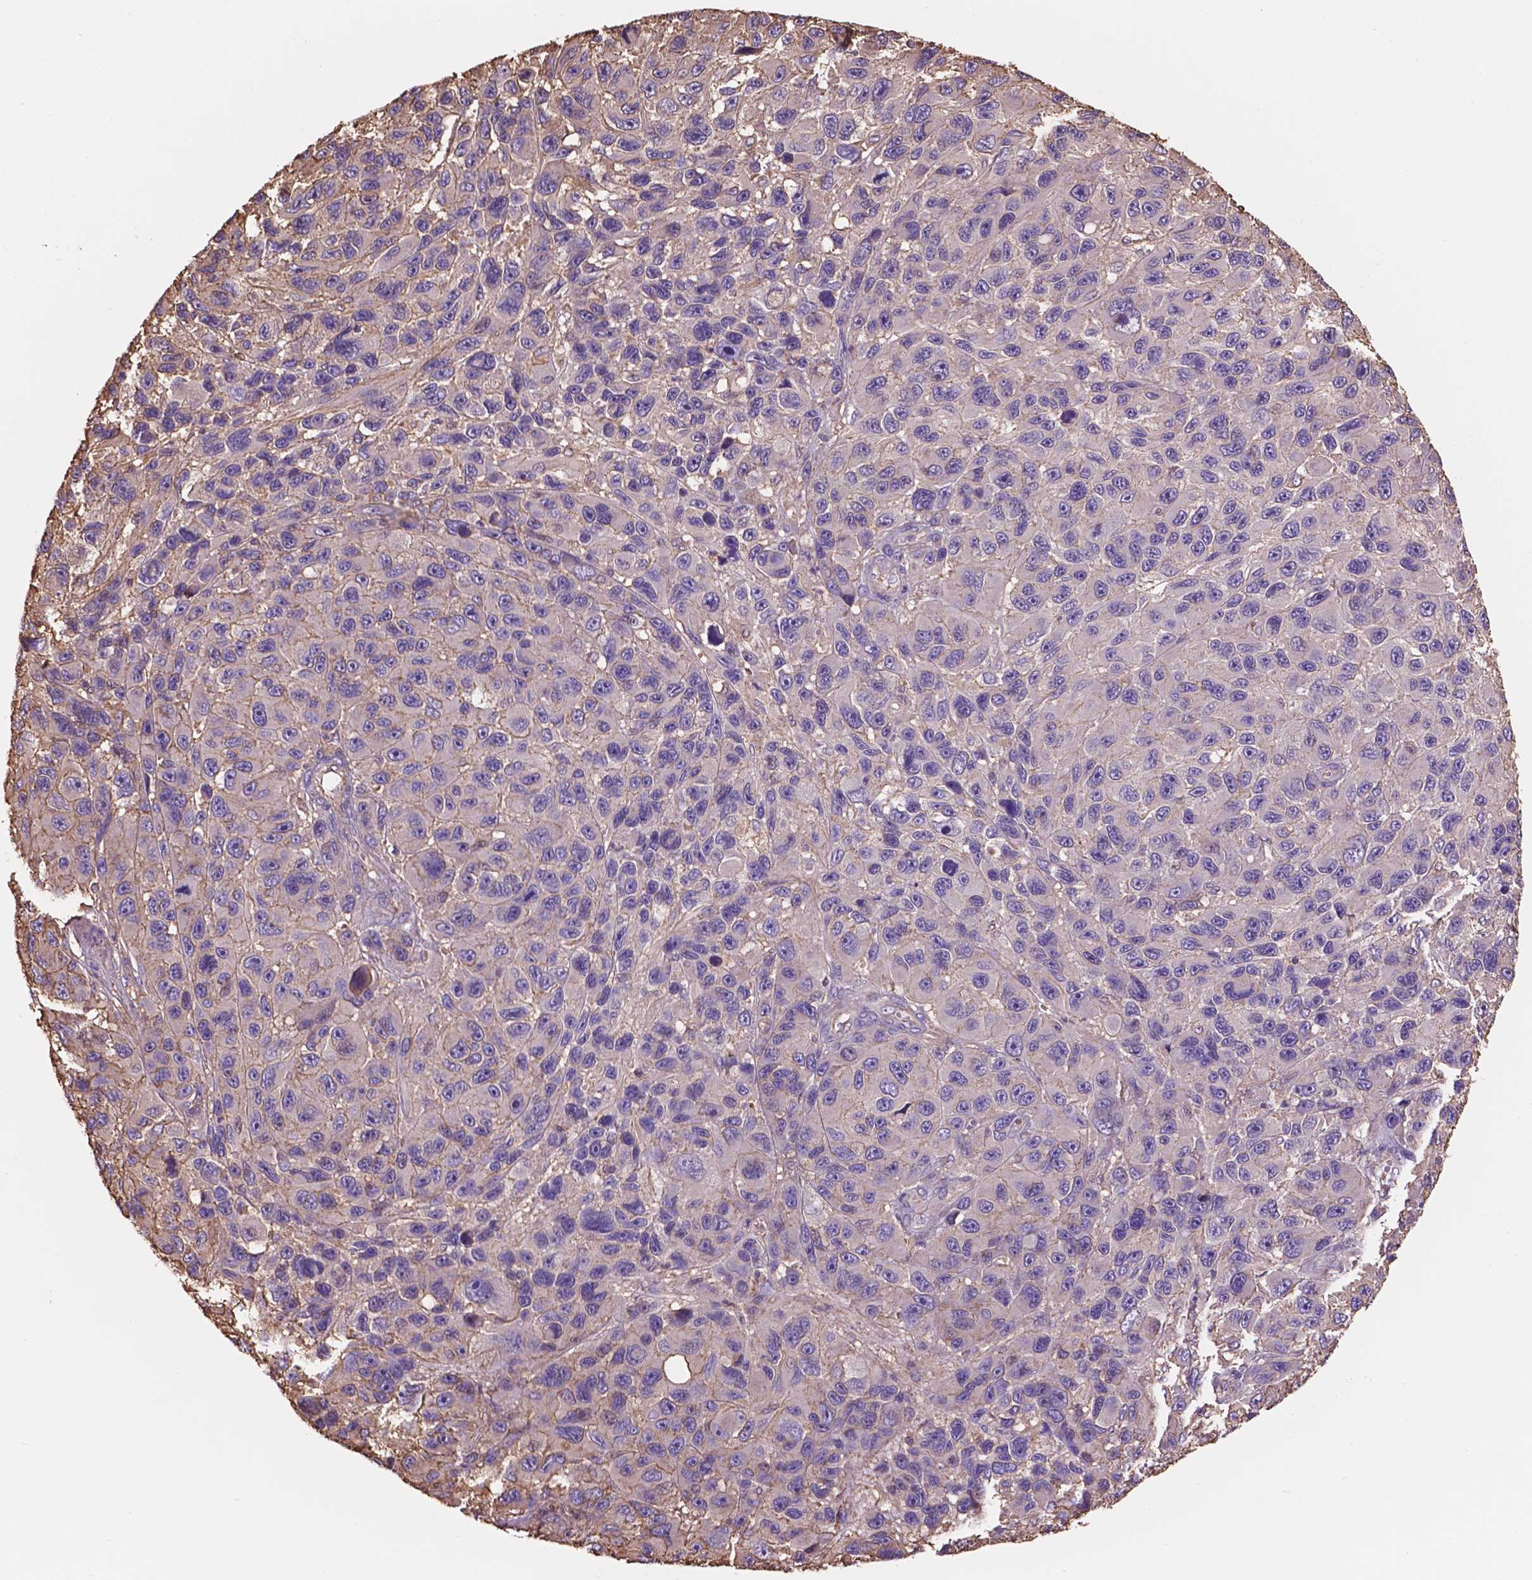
{"staining": {"intensity": "negative", "quantity": "none", "location": "none"}, "tissue": "melanoma", "cell_type": "Tumor cells", "image_type": "cancer", "snomed": [{"axis": "morphology", "description": "Malignant melanoma, NOS"}, {"axis": "topography", "description": "Skin"}], "caption": "Malignant melanoma was stained to show a protein in brown. There is no significant staining in tumor cells.", "gene": "NIPA2", "patient": {"sex": "male", "age": 53}}